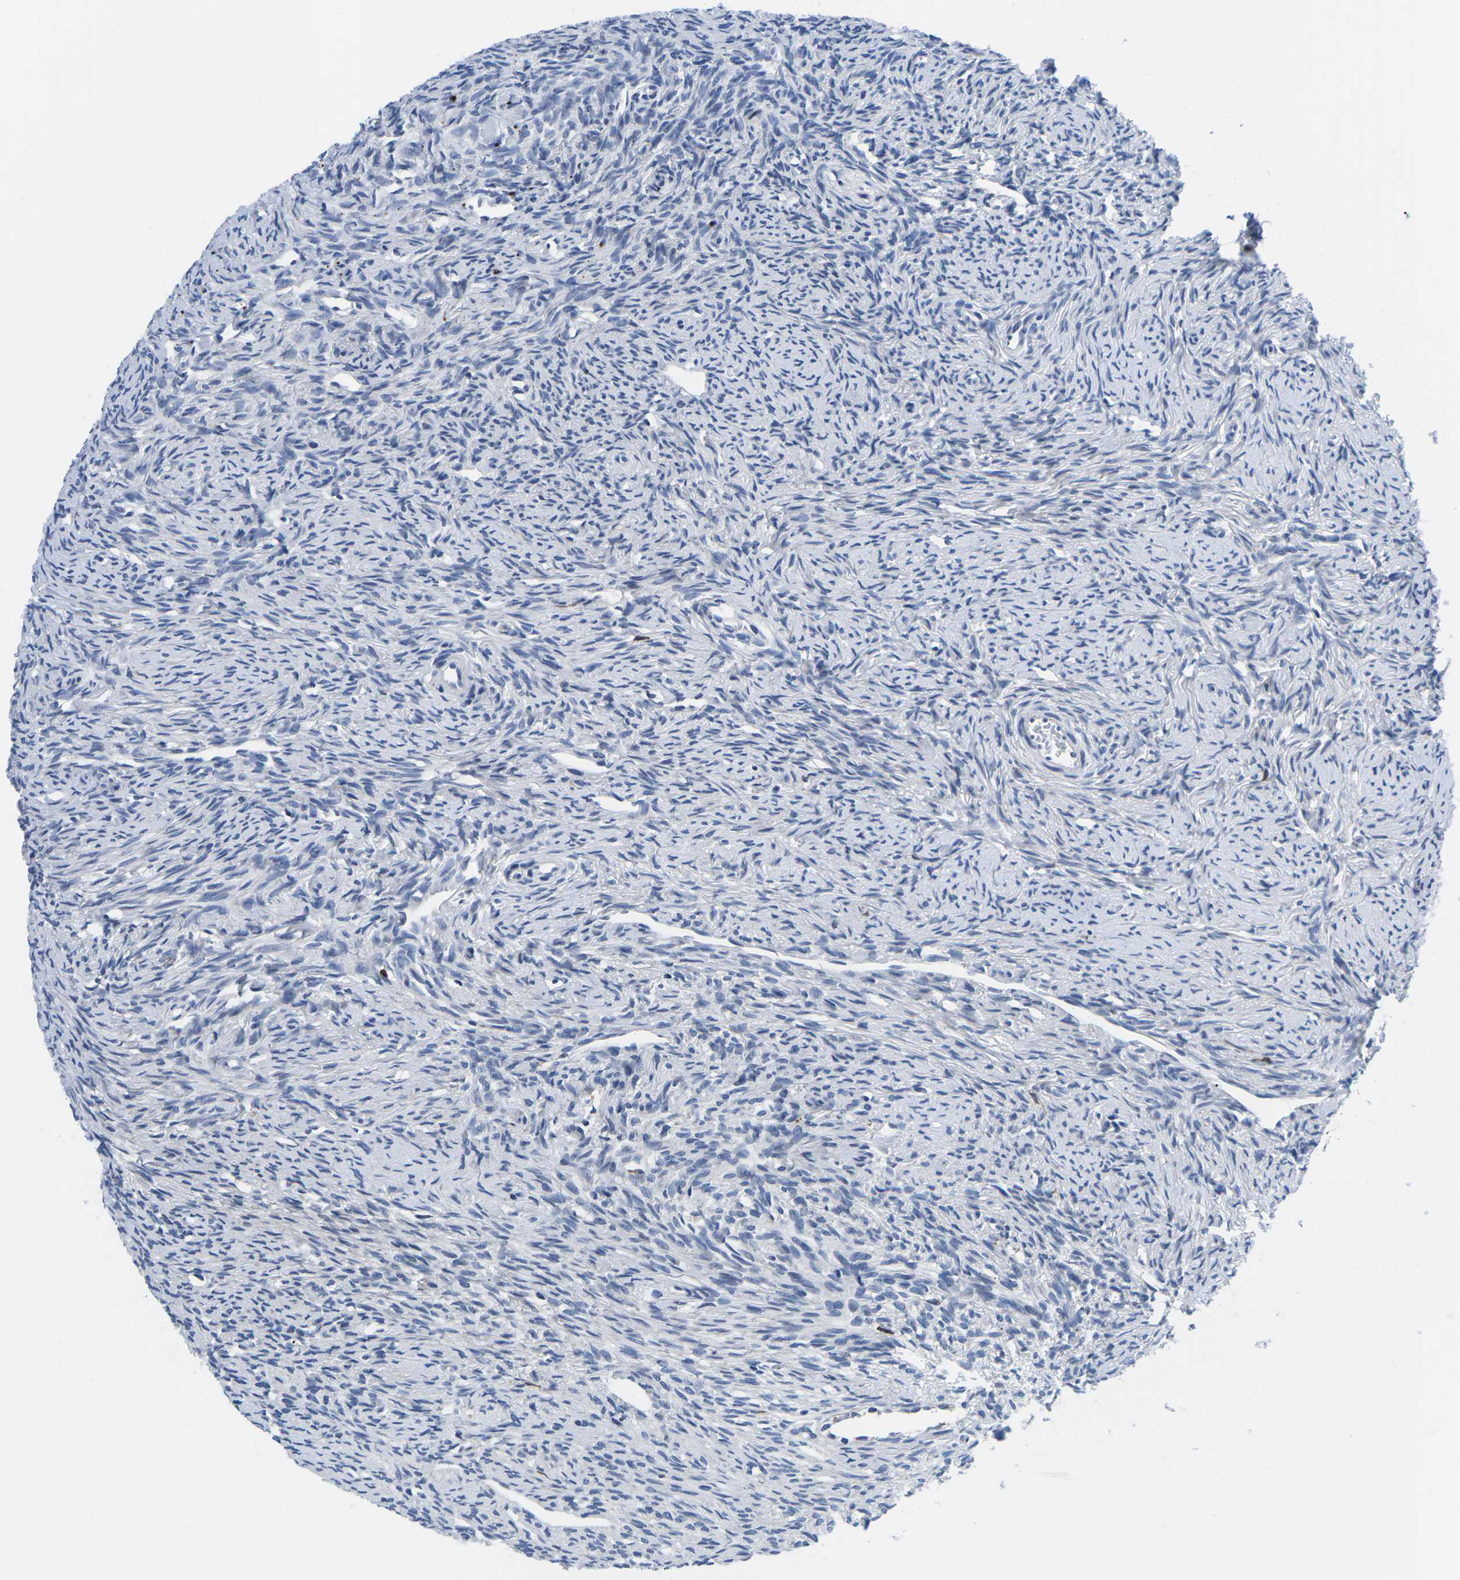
{"staining": {"intensity": "weak", "quantity": ">75%", "location": "cytoplasmic/membranous"}, "tissue": "ovary", "cell_type": "Follicle cells", "image_type": "normal", "snomed": [{"axis": "morphology", "description": "Normal tissue, NOS"}, {"axis": "topography", "description": "Ovary"}], "caption": "Protein expression analysis of benign human ovary reveals weak cytoplasmic/membranous staining in about >75% of follicle cells.", "gene": "CTSW", "patient": {"sex": "female", "age": 33}}